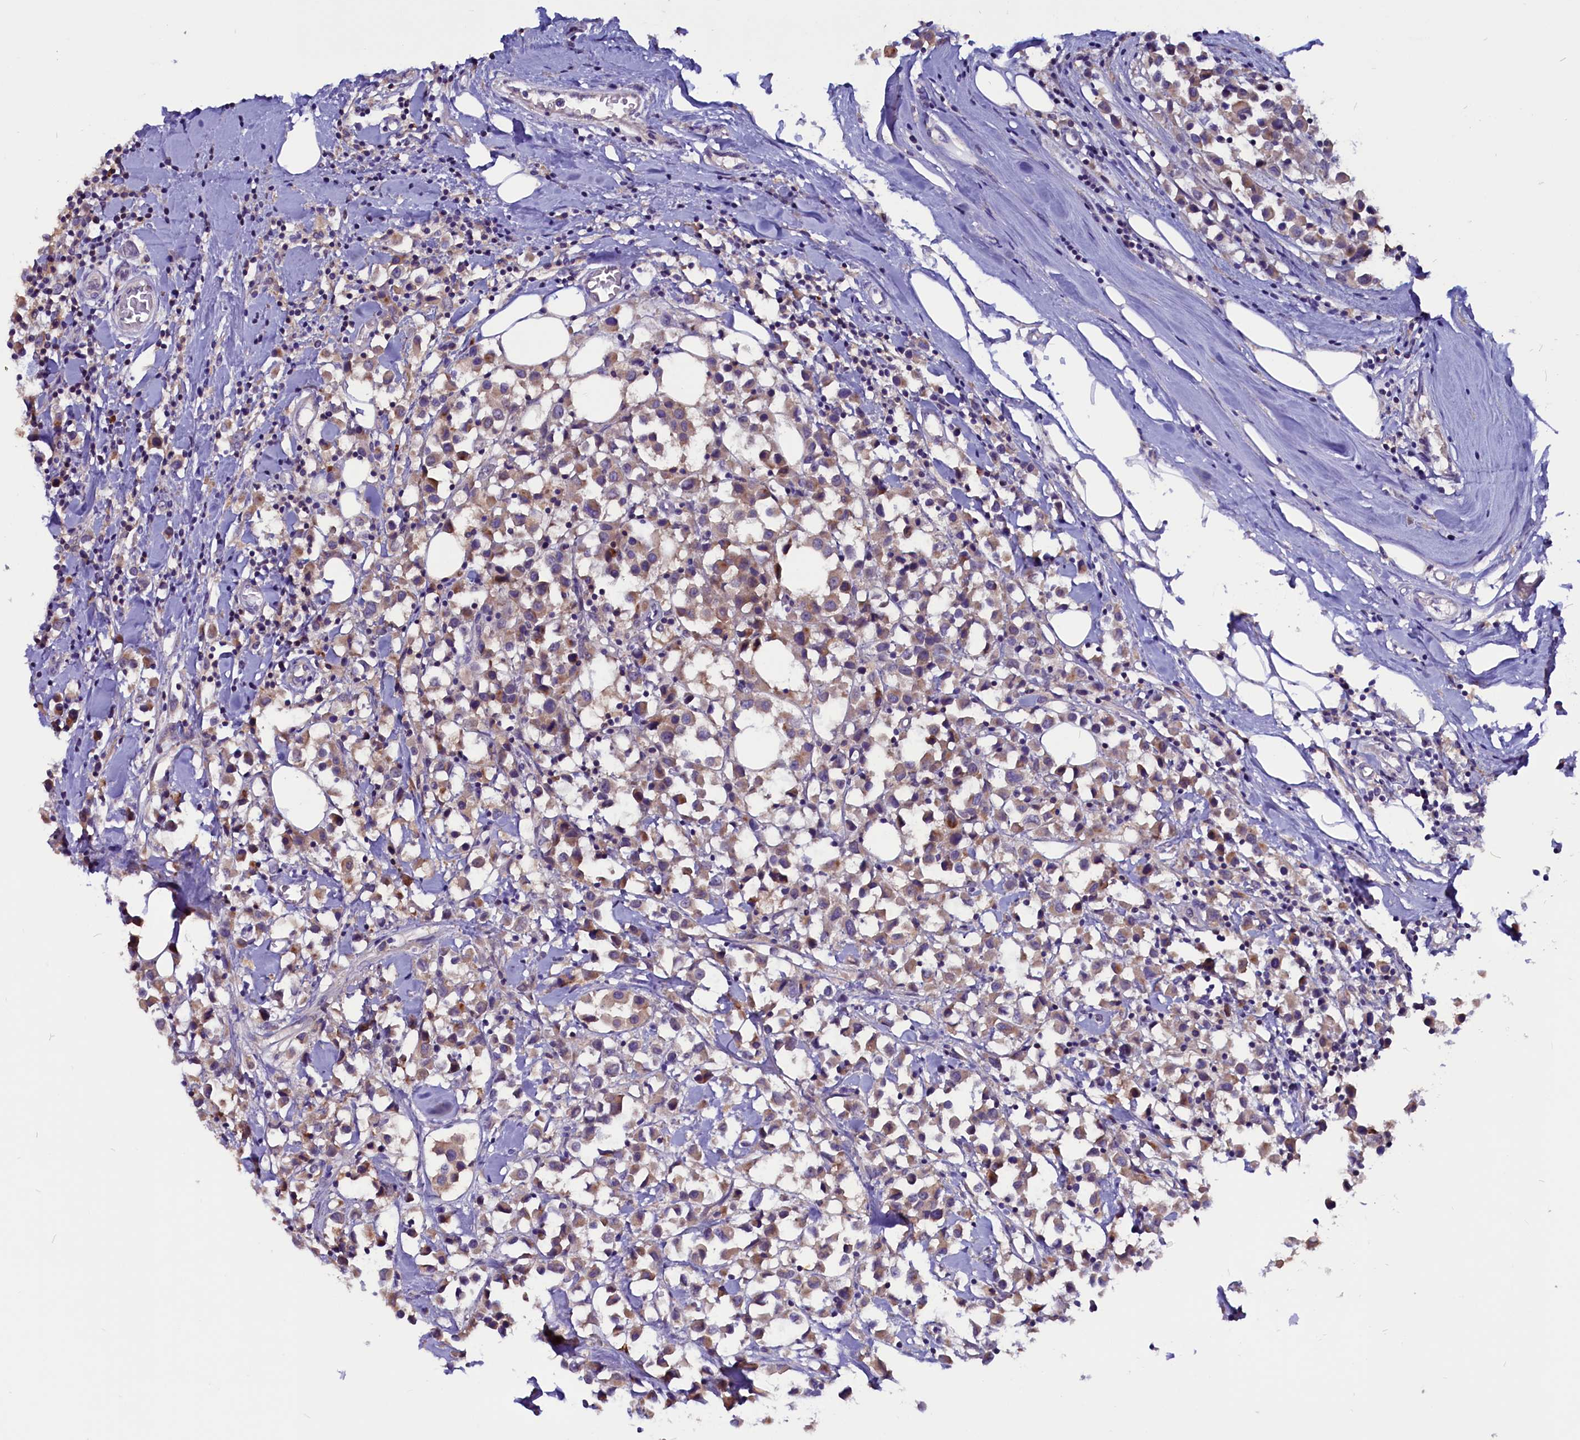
{"staining": {"intensity": "weak", "quantity": "25%-75%", "location": "cytoplasmic/membranous"}, "tissue": "breast cancer", "cell_type": "Tumor cells", "image_type": "cancer", "snomed": [{"axis": "morphology", "description": "Duct carcinoma"}, {"axis": "topography", "description": "Breast"}], "caption": "Breast invasive ductal carcinoma was stained to show a protein in brown. There is low levels of weak cytoplasmic/membranous staining in approximately 25%-75% of tumor cells.", "gene": "CCBE1", "patient": {"sex": "female", "age": 61}}